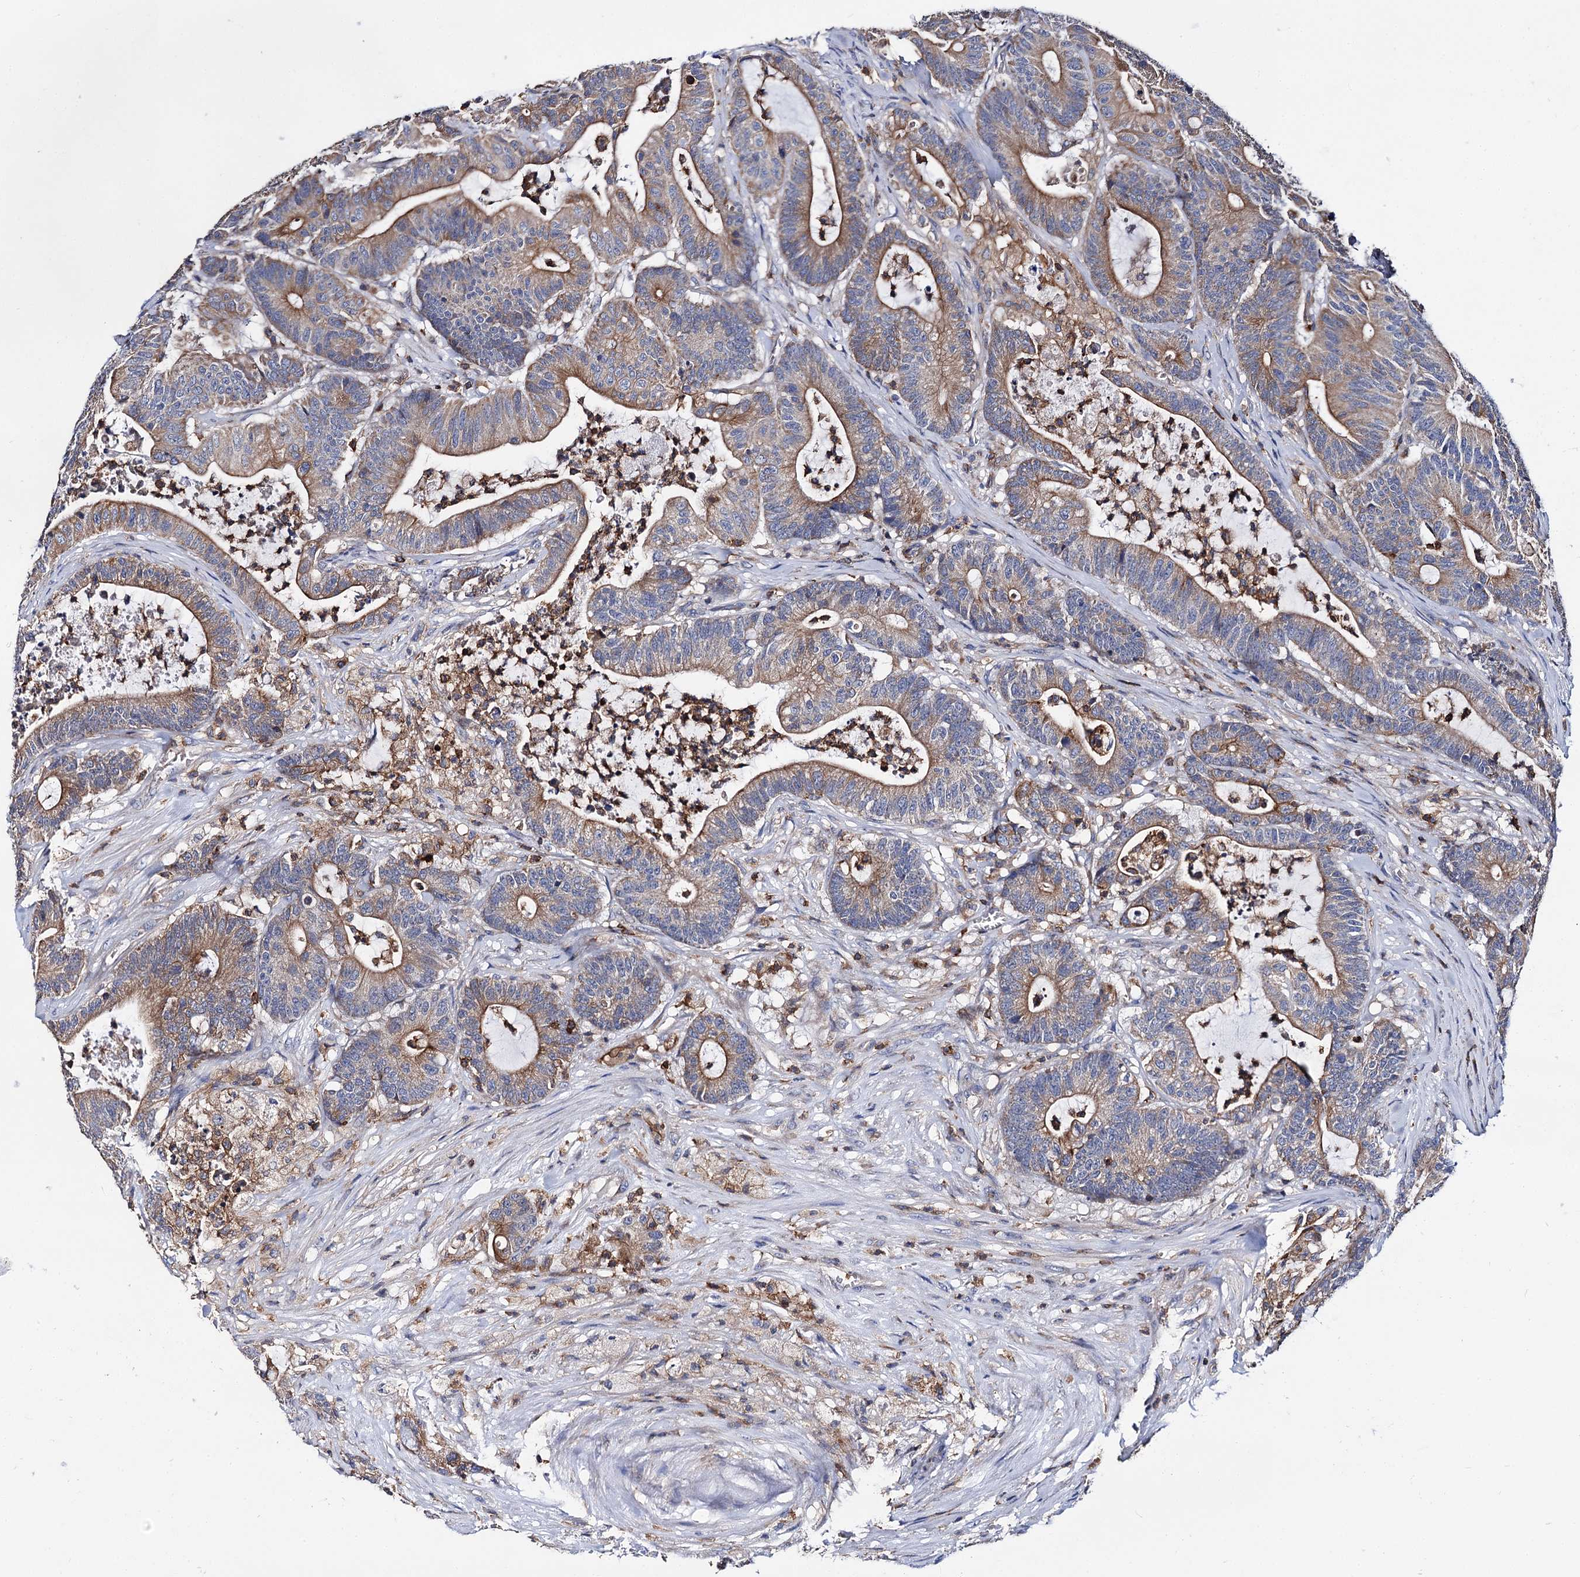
{"staining": {"intensity": "moderate", "quantity": ">75%", "location": "cytoplasmic/membranous"}, "tissue": "colorectal cancer", "cell_type": "Tumor cells", "image_type": "cancer", "snomed": [{"axis": "morphology", "description": "Adenocarcinoma, NOS"}, {"axis": "topography", "description": "Colon"}], "caption": "Immunohistochemistry image of colorectal adenocarcinoma stained for a protein (brown), which reveals medium levels of moderate cytoplasmic/membranous expression in approximately >75% of tumor cells.", "gene": "UBASH3B", "patient": {"sex": "female", "age": 84}}